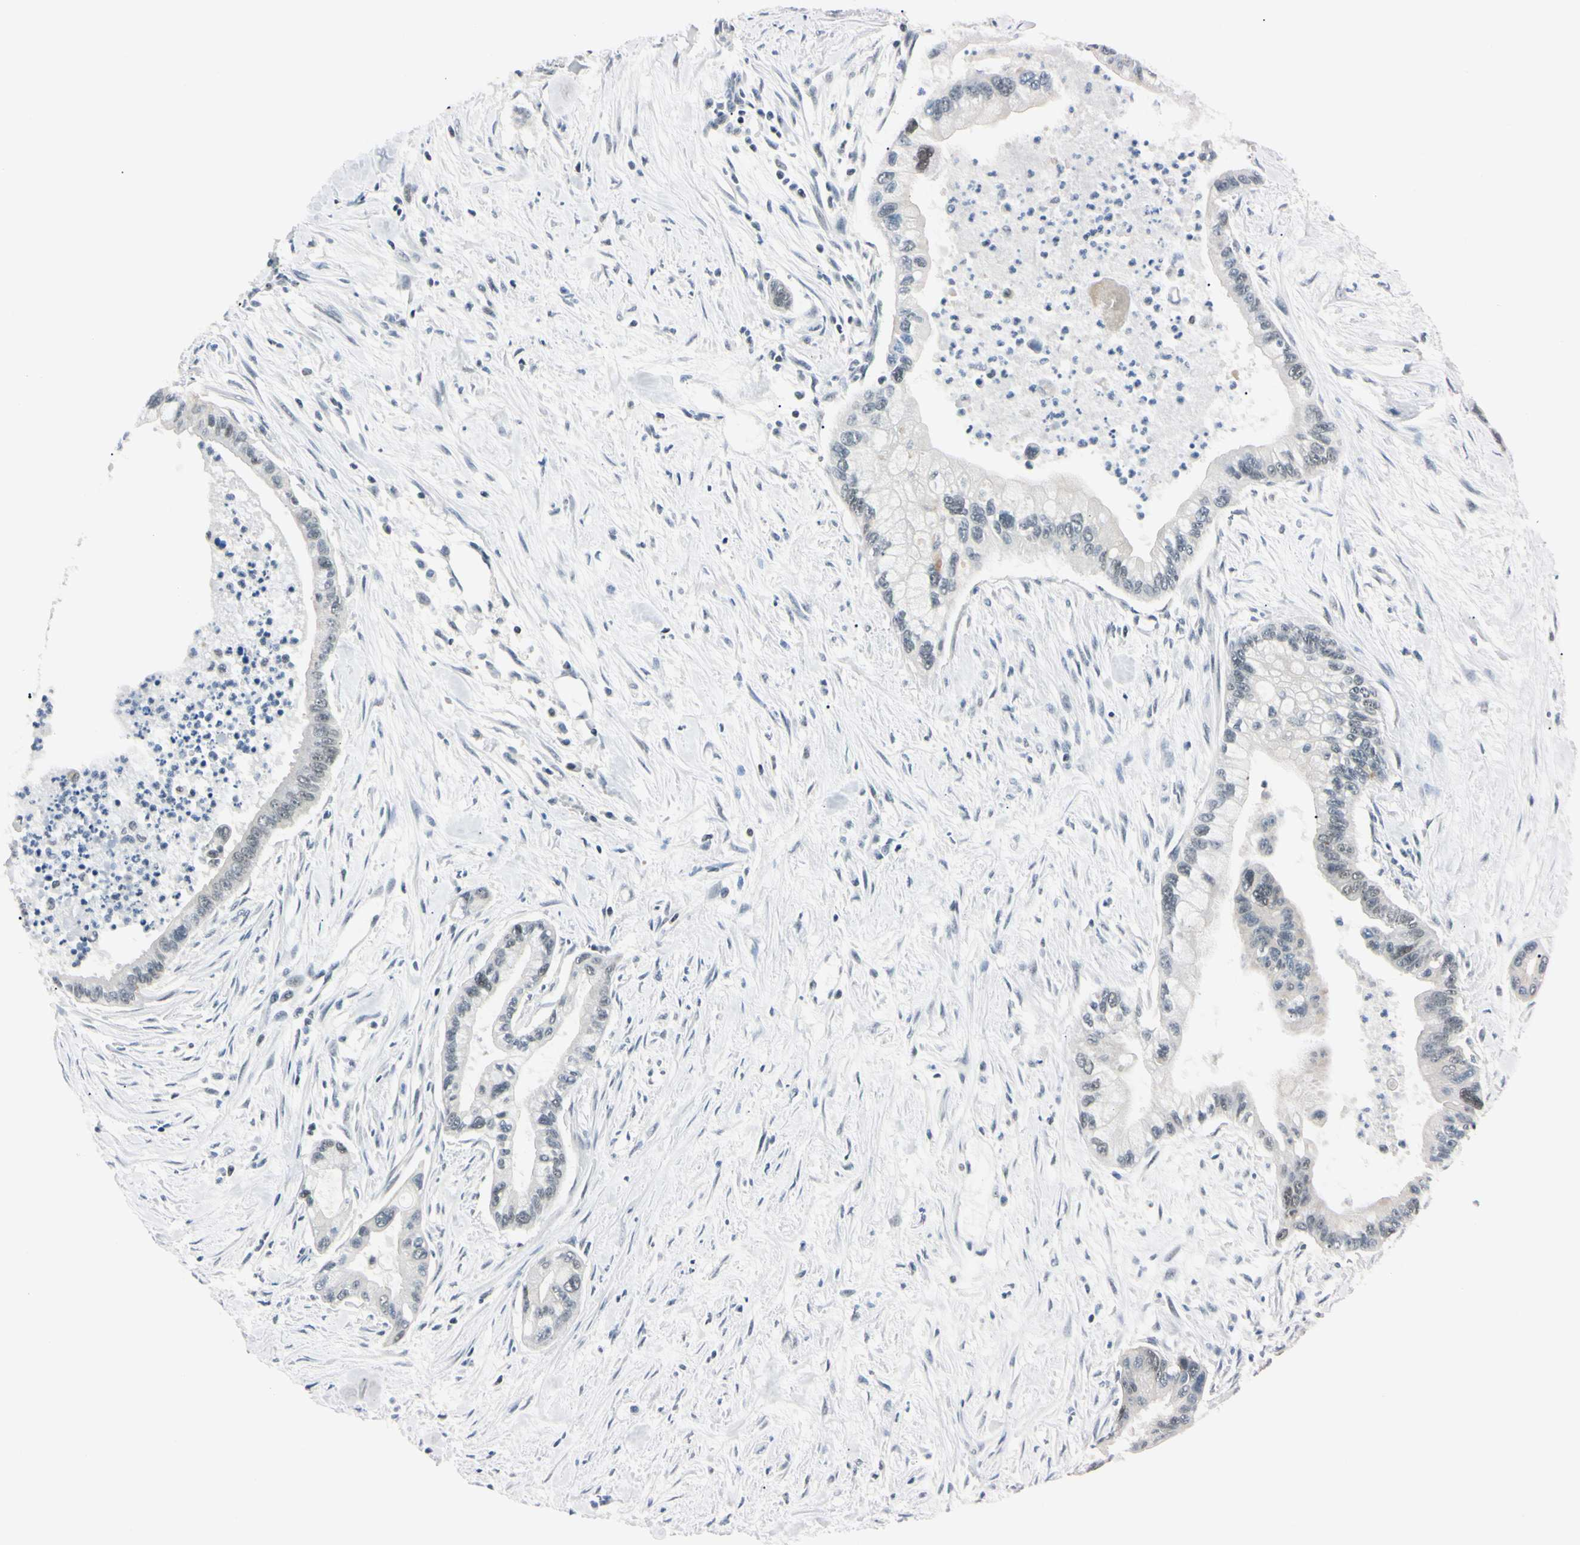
{"staining": {"intensity": "negative", "quantity": "none", "location": "none"}, "tissue": "pancreatic cancer", "cell_type": "Tumor cells", "image_type": "cancer", "snomed": [{"axis": "morphology", "description": "Adenocarcinoma, NOS"}, {"axis": "topography", "description": "Pancreas"}], "caption": "High magnification brightfield microscopy of adenocarcinoma (pancreatic) stained with DAB (3,3'-diaminobenzidine) (brown) and counterstained with hematoxylin (blue): tumor cells show no significant staining.", "gene": "C1orf174", "patient": {"sex": "male", "age": 70}}